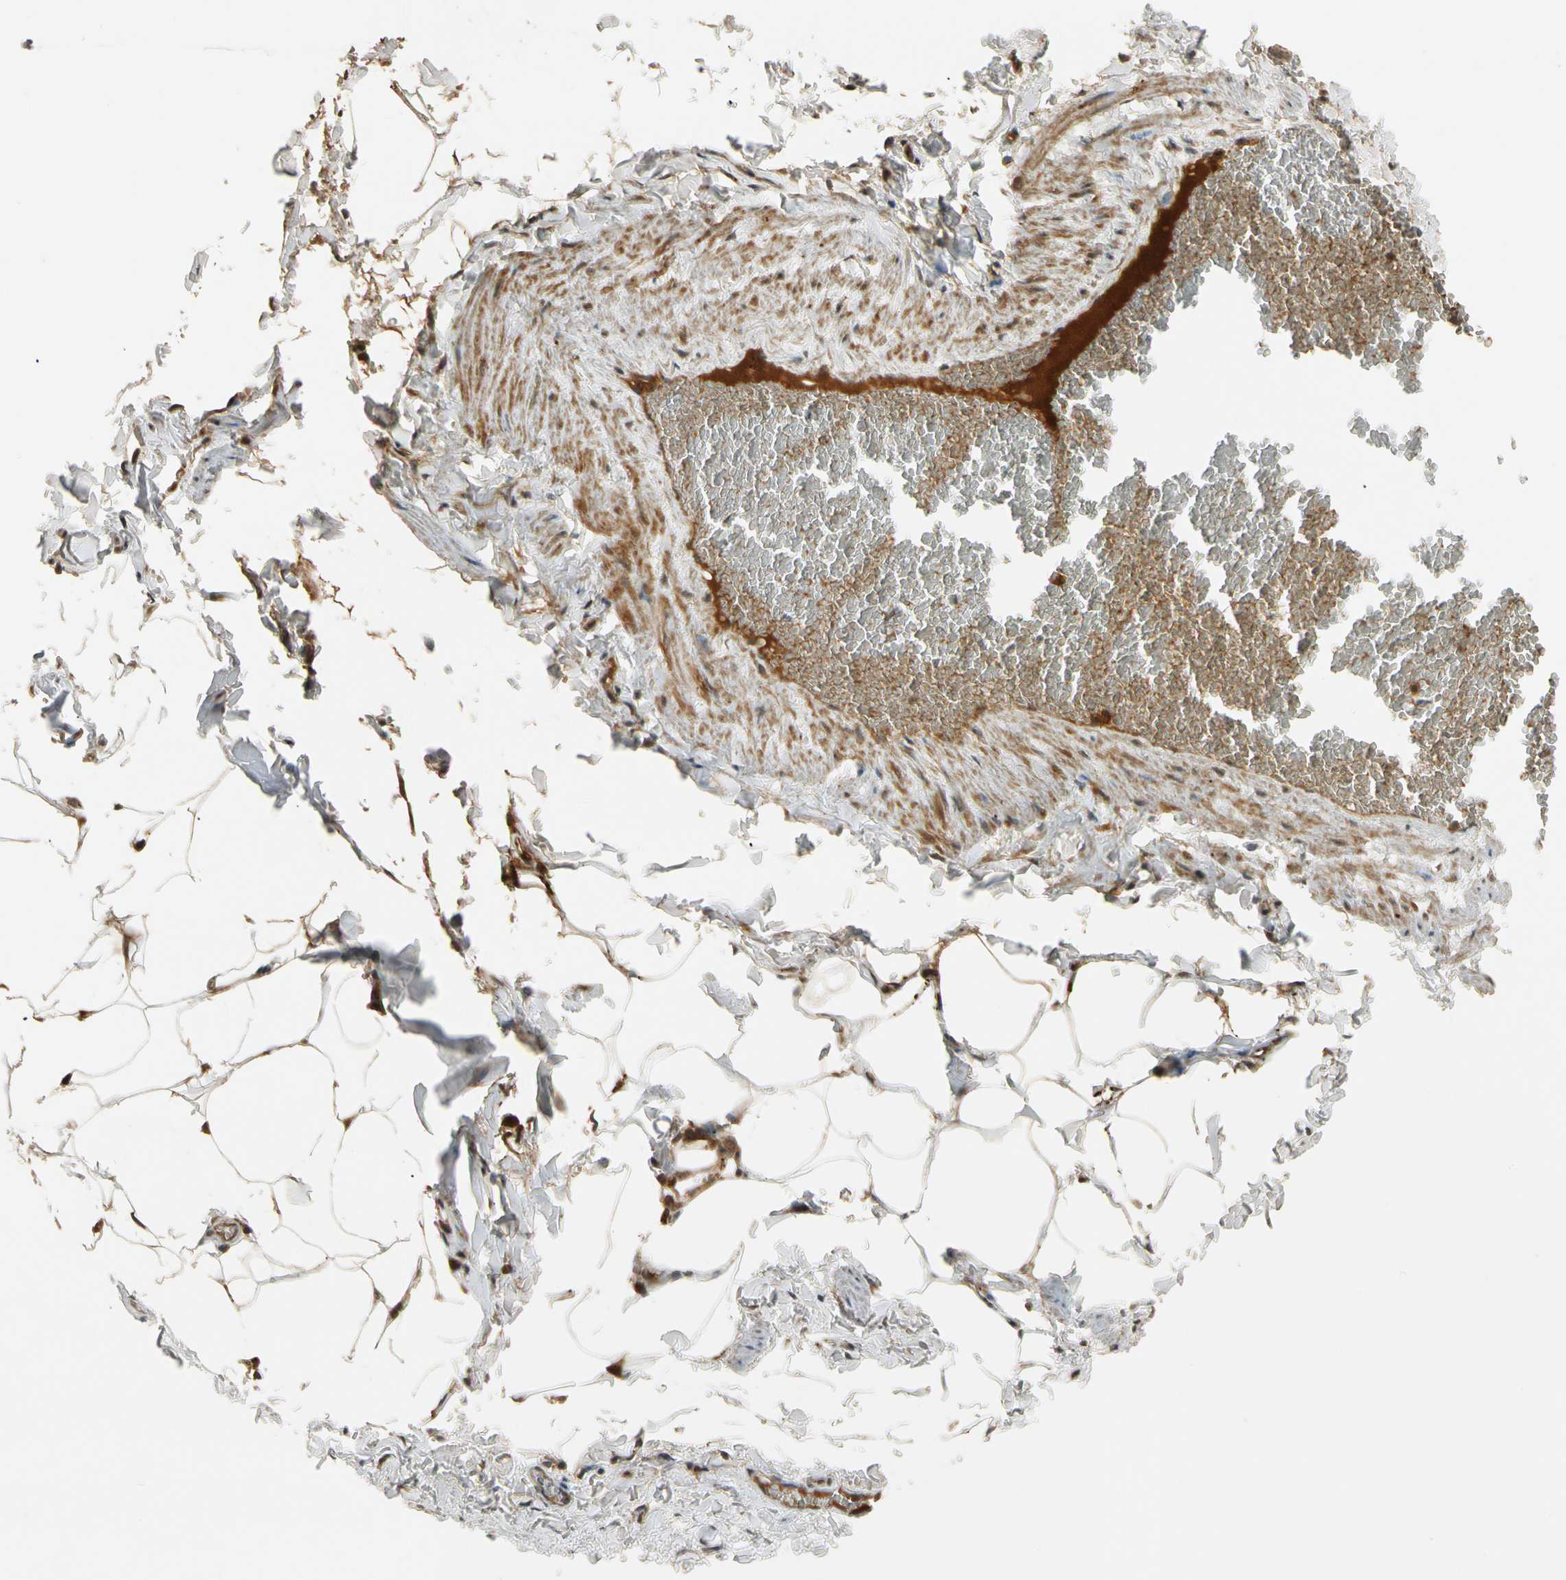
{"staining": {"intensity": "moderate", "quantity": ">75%", "location": "cytoplasmic/membranous"}, "tissue": "adipose tissue", "cell_type": "Adipocytes", "image_type": "normal", "snomed": [{"axis": "morphology", "description": "Normal tissue, NOS"}, {"axis": "topography", "description": "Vascular tissue"}], "caption": "Immunohistochemistry of benign adipose tissue exhibits medium levels of moderate cytoplasmic/membranous positivity in about >75% of adipocytes.", "gene": "ROCK2", "patient": {"sex": "male", "age": 41}}